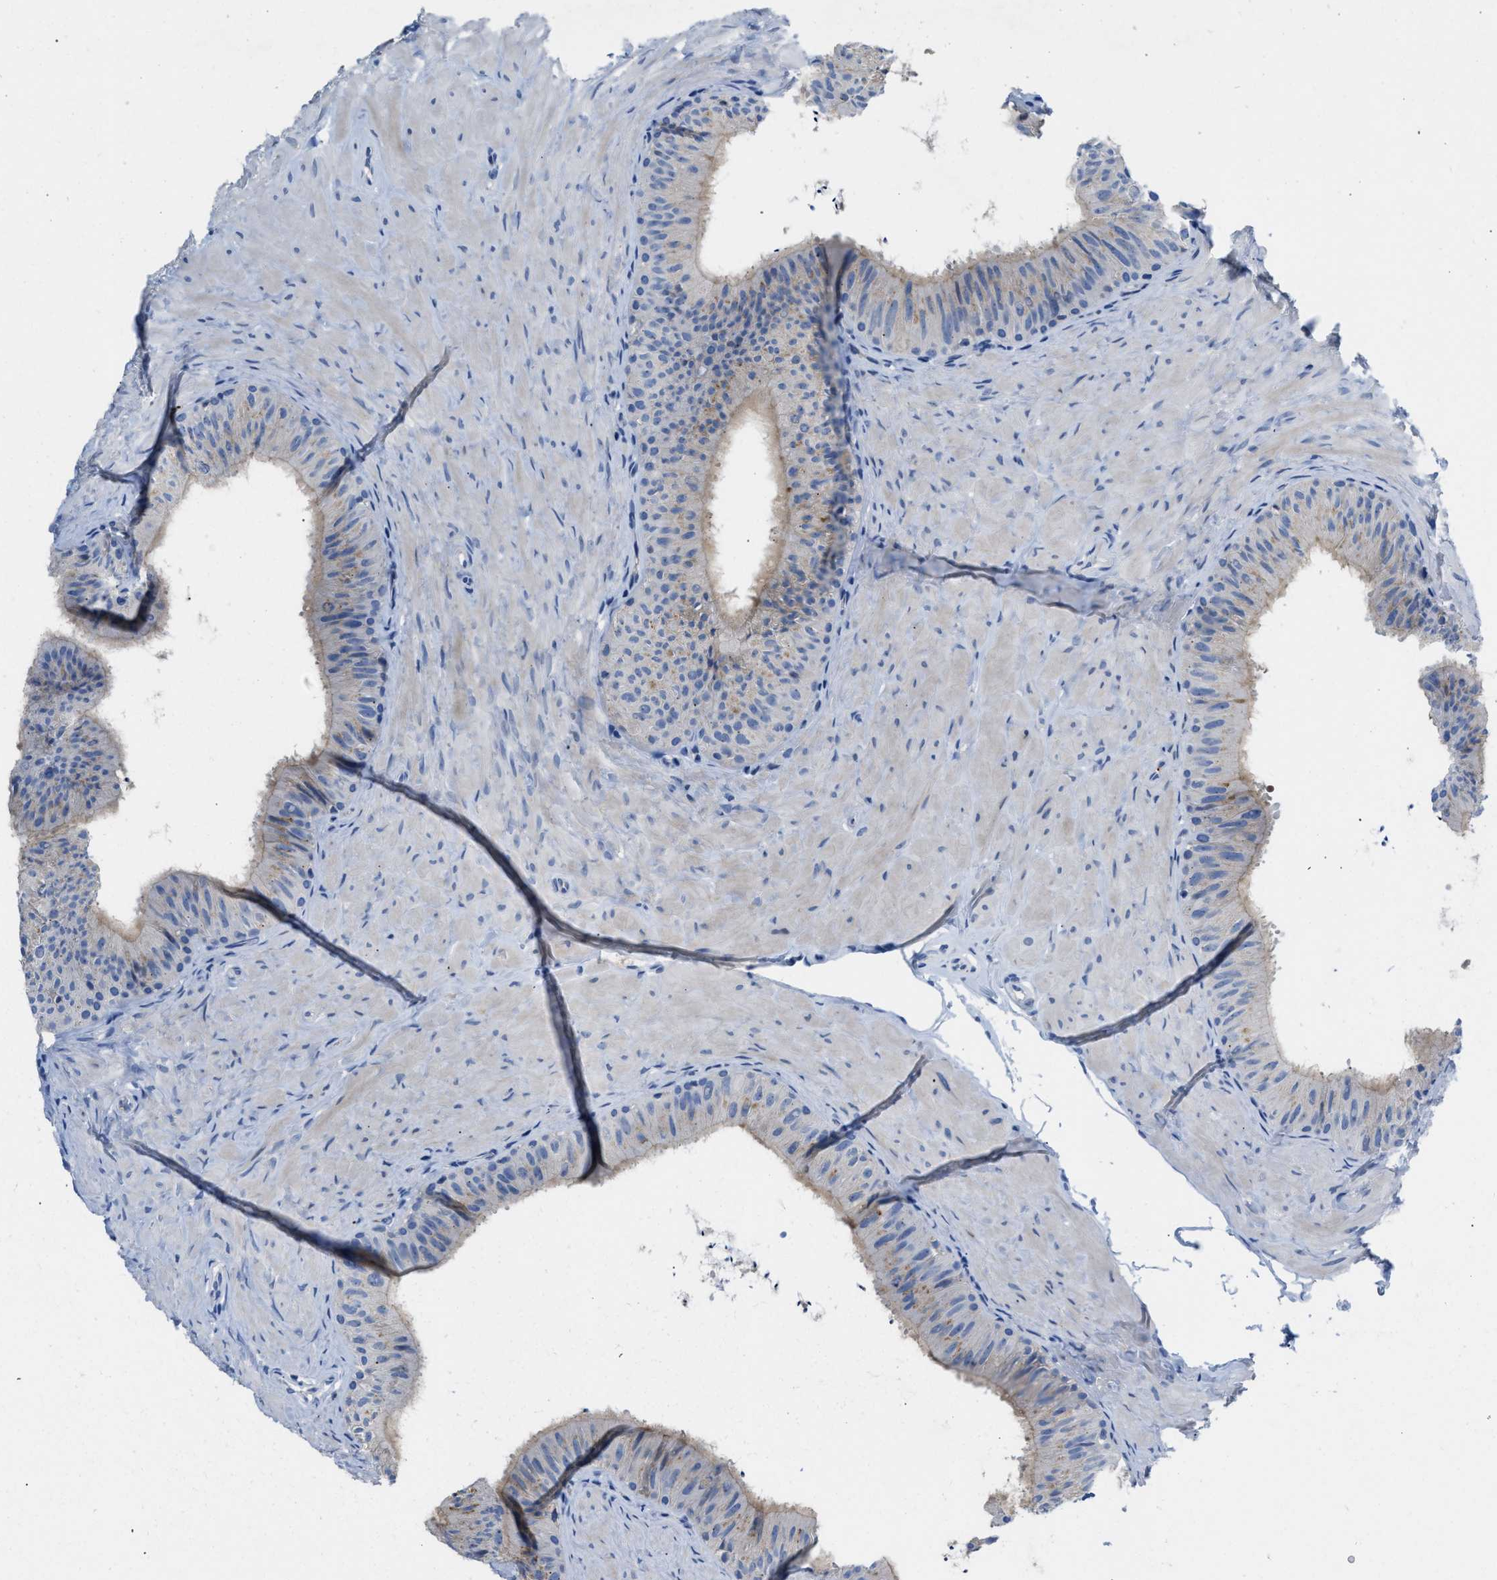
{"staining": {"intensity": "negative", "quantity": "none", "location": "none"}, "tissue": "epididymis", "cell_type": "Glandular cells", "image_type": "normal", "snomed": [{"axis": "morphology", "description": "Normal tissue, NOS"}, {"axis": "topography", "description": "Epididymis"}], "caption": "Glandular cells are negative for brown protein staining in normal epididymis. Brightfield microscopy of IHC stained with DAB (brown) and hematoxylin (blue), captured at high magnification.", "gene": "FGF18", "patient": {"sex": "male", "age": 34}}